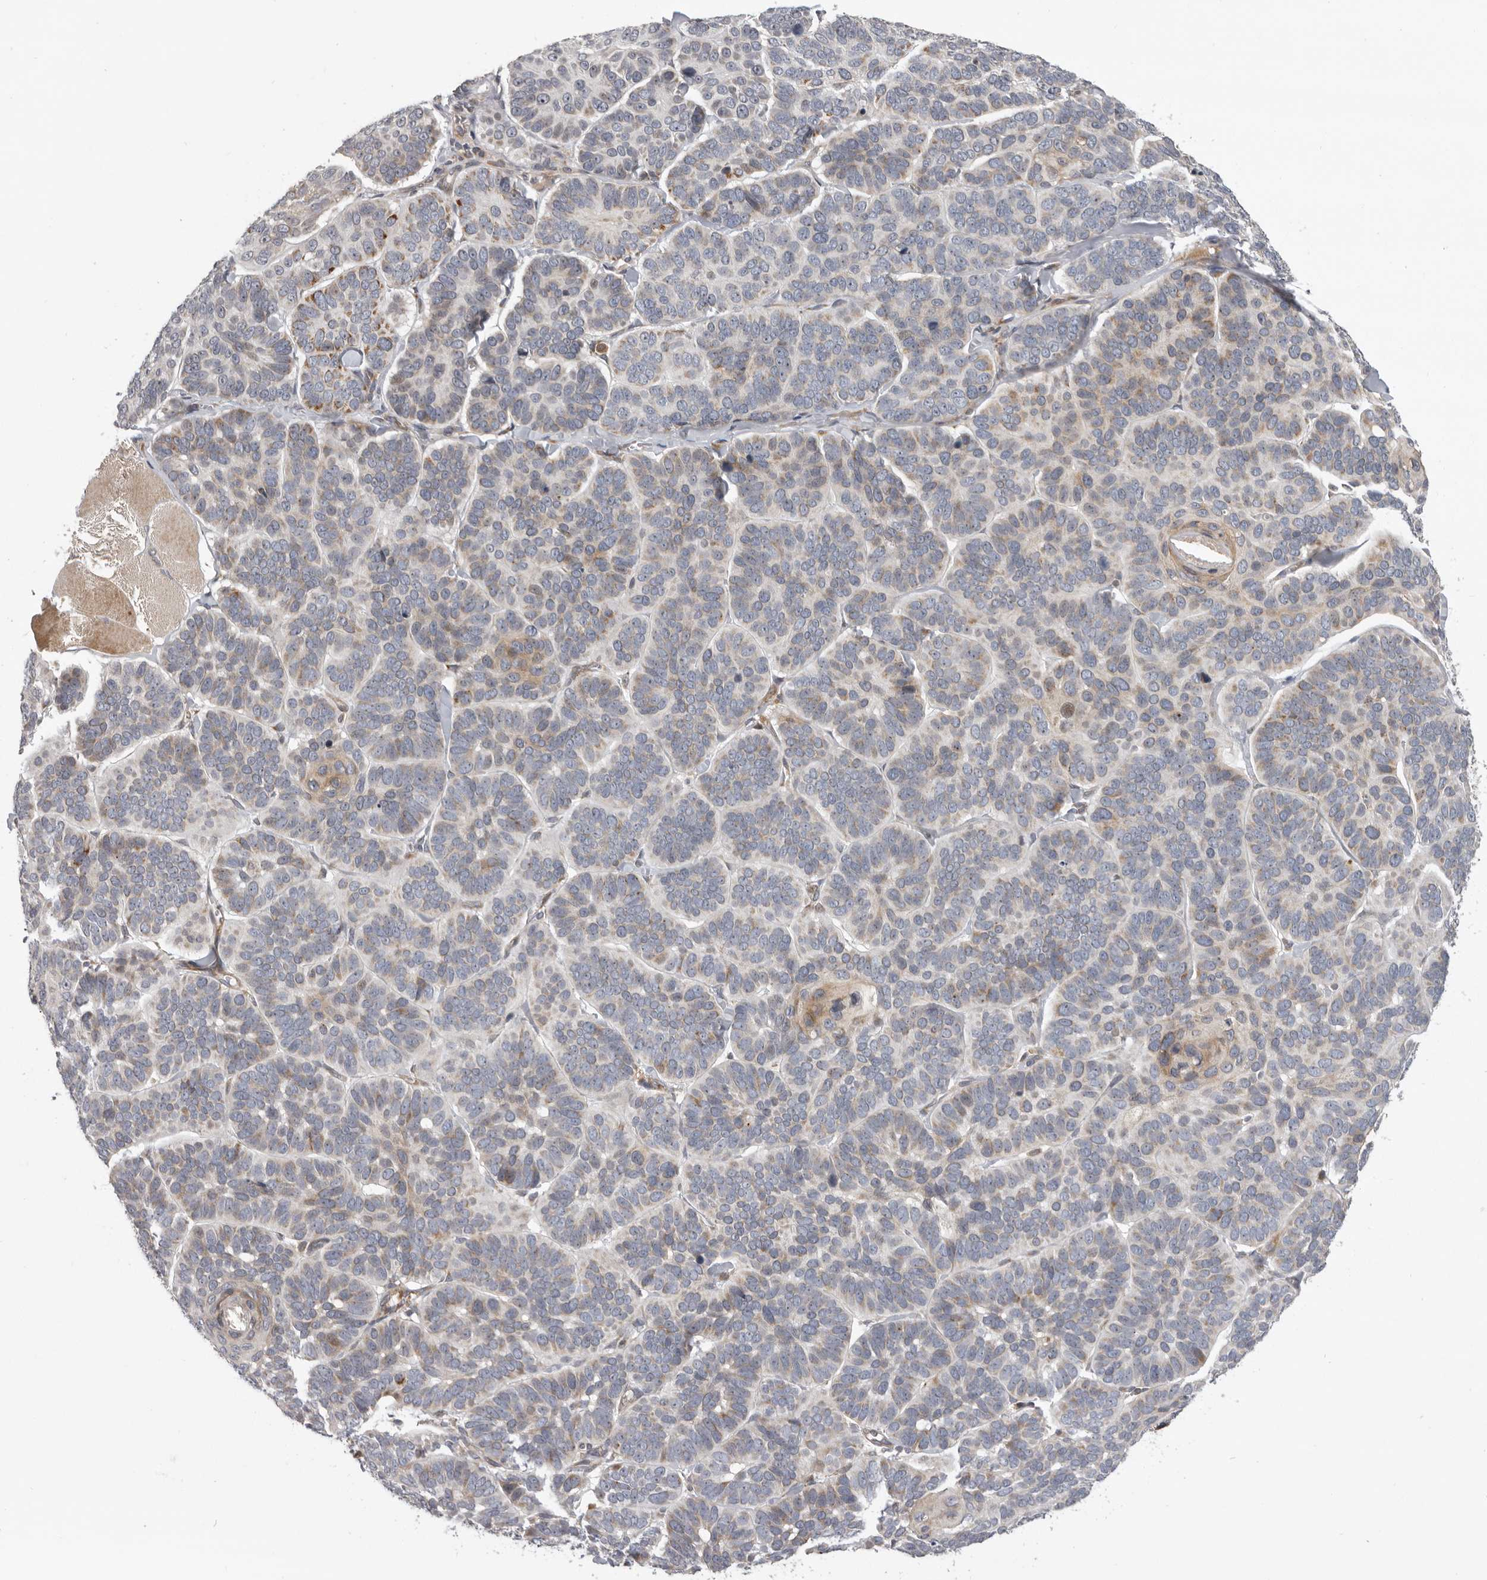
{"staining": {"intensity": "moderate", "quantity": "<25%", "location": "cytoplasmic/membranous"}, "tissue": "skin cancer", "cell_type": "Tumor cells", "image_type": "cancer", "snomed": [{"axis": "morphology", "description": "Basal cell carcinoma"}, {"axis": "topography", "description": "Skin"}], "caption": "Moderate cytoplasmic/membranous expression for a protein is present in about <25% of tumor cells of skin cancer (basal cell carcinoma) using IHC.", "gene": "AZIN1", "patient": {"sex": "male", "age": 62}}